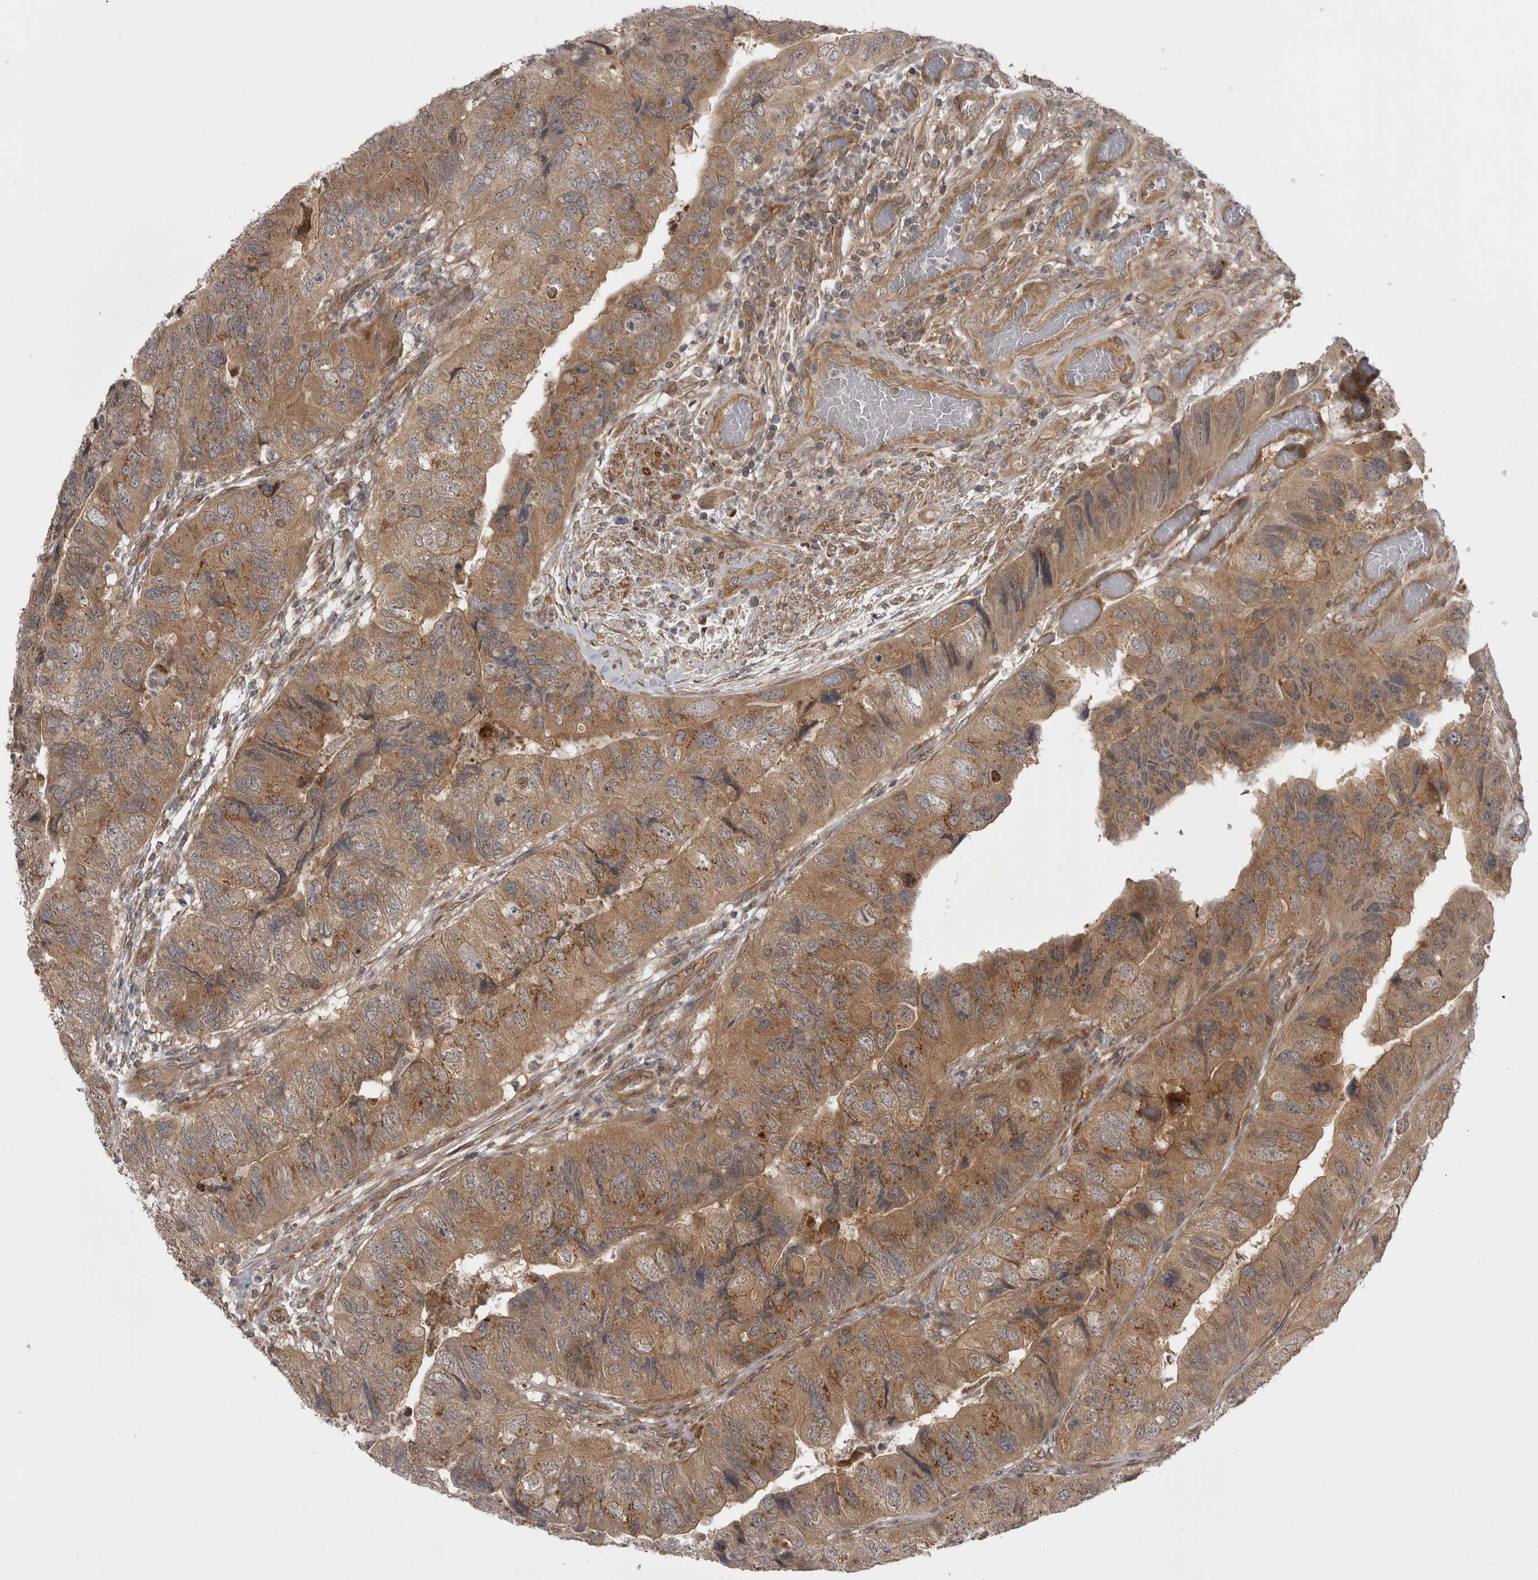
{"staining": {"intensity": "moderate", "quantity": ">75%", "location": "cytoplasmic/membranous"}, "tissue": "colorectal cancer", "cell_type": "Tumor cells", "image_type": "cancer", "snomed": [{"axis": "morphology", "description": "Adenocarcinoma, NOS"}, {"axis": "topography", "description": "Rectum"}], "caption": "A brown stain highlights moderate cytoplasmic/membranous expression of a protein in colorectal adenocarcinoma tumor cells.", "gene": "PDCL", "patient": {"sex": "male", "age": 63}}